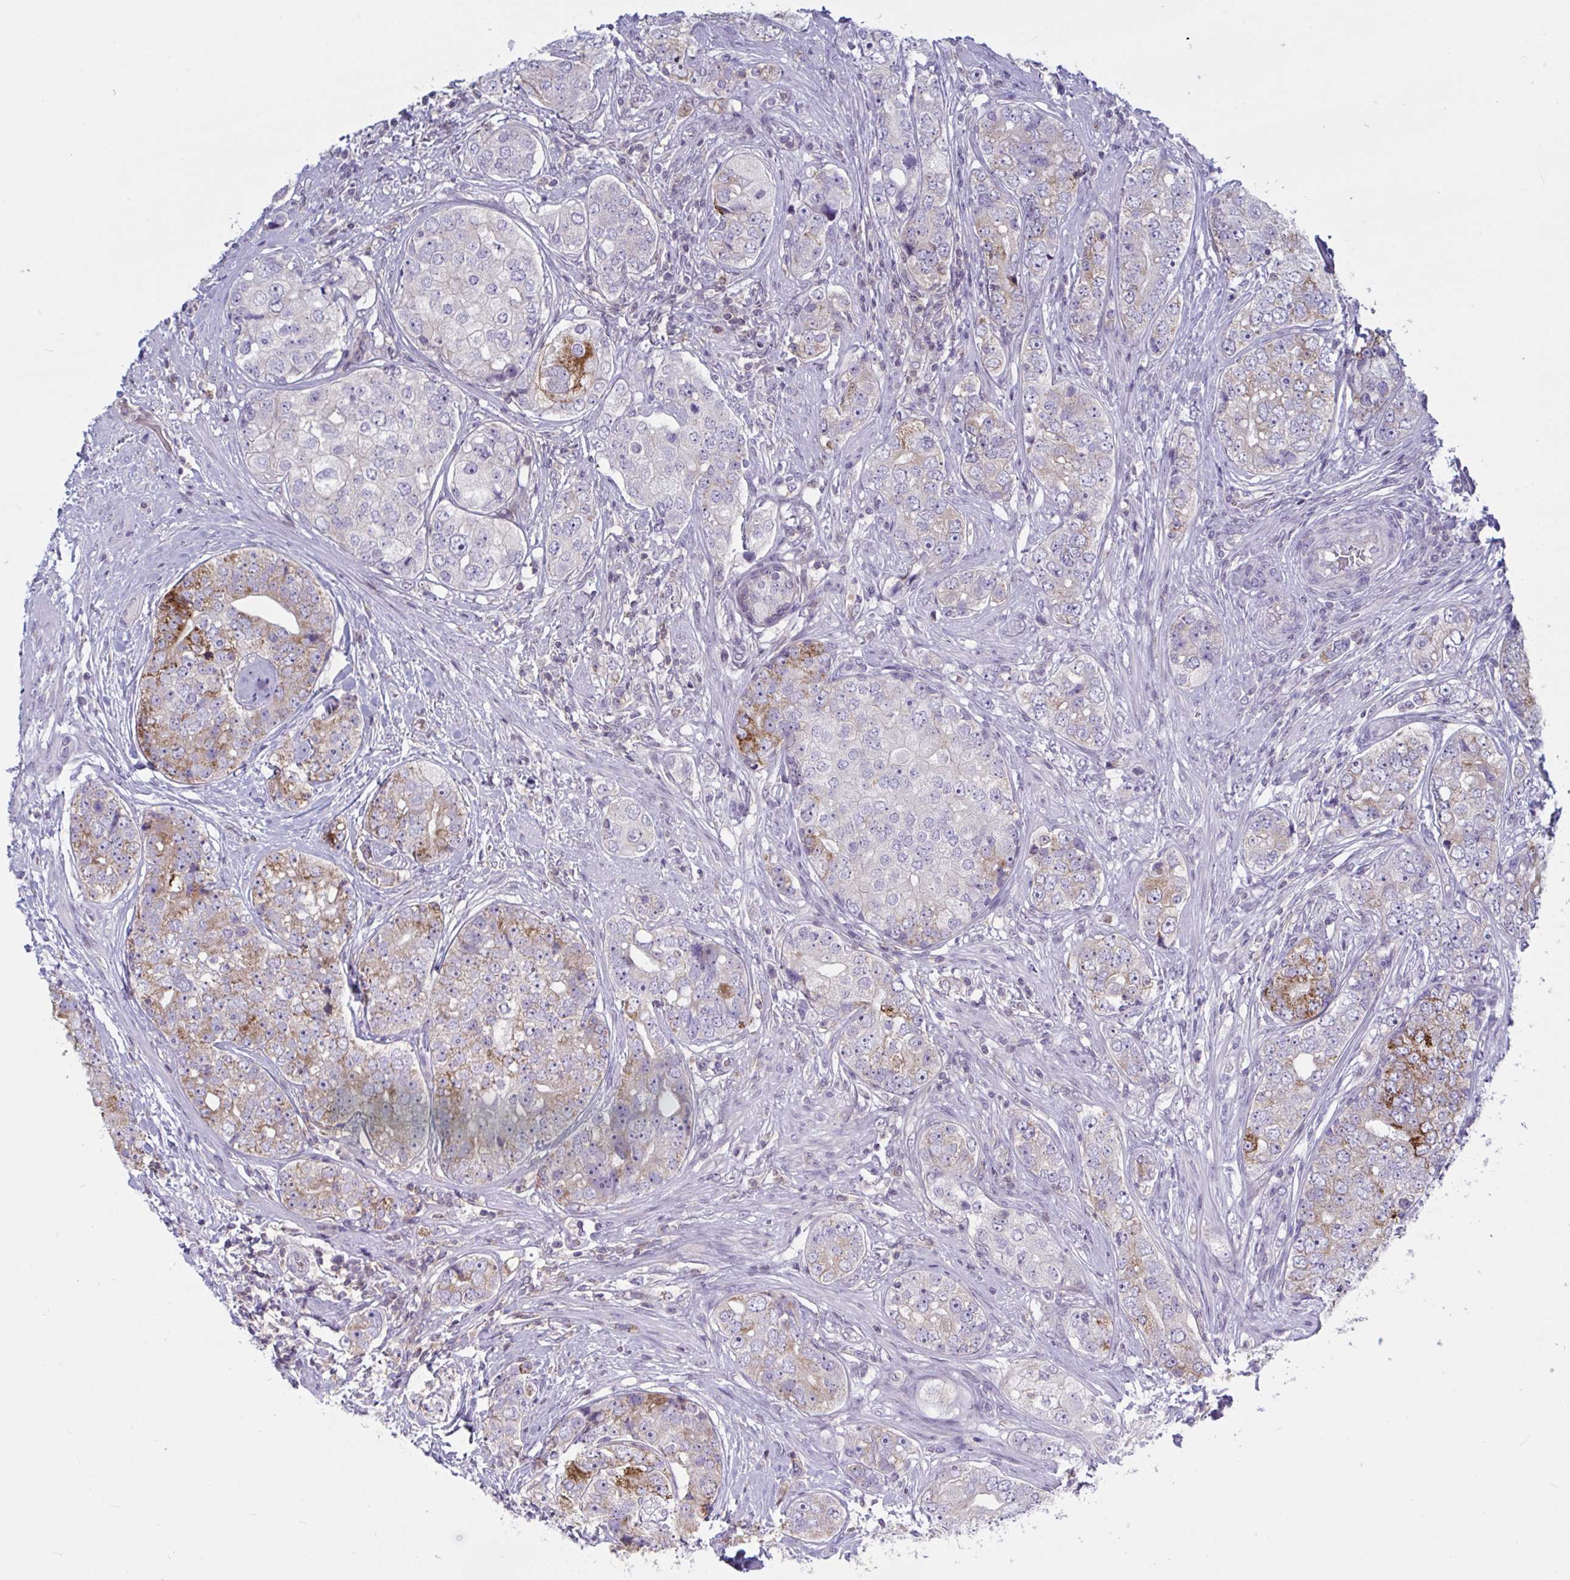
{"staining": {"intensity": "moderate", "quantity": "<25%", "location": "cytoplasmic/membranous"}, "tissue": "prostate cancer", "cell_type": "Tumor cells", "image_type": "cancer", "snomed": [{"axis": "morphology", "description": "Adenocarcinoma, High grade"}, {"axis": "topography", "description": "Prostate"}], "caption": "Protein expression analysis of human high-grade adenocarcinoma (prostate) reveals moderate cytoplasmic/membranous staining in about <25% of tumor cells.", "gene": "TANK", "patient": {"sex": "male", "age": 60}}